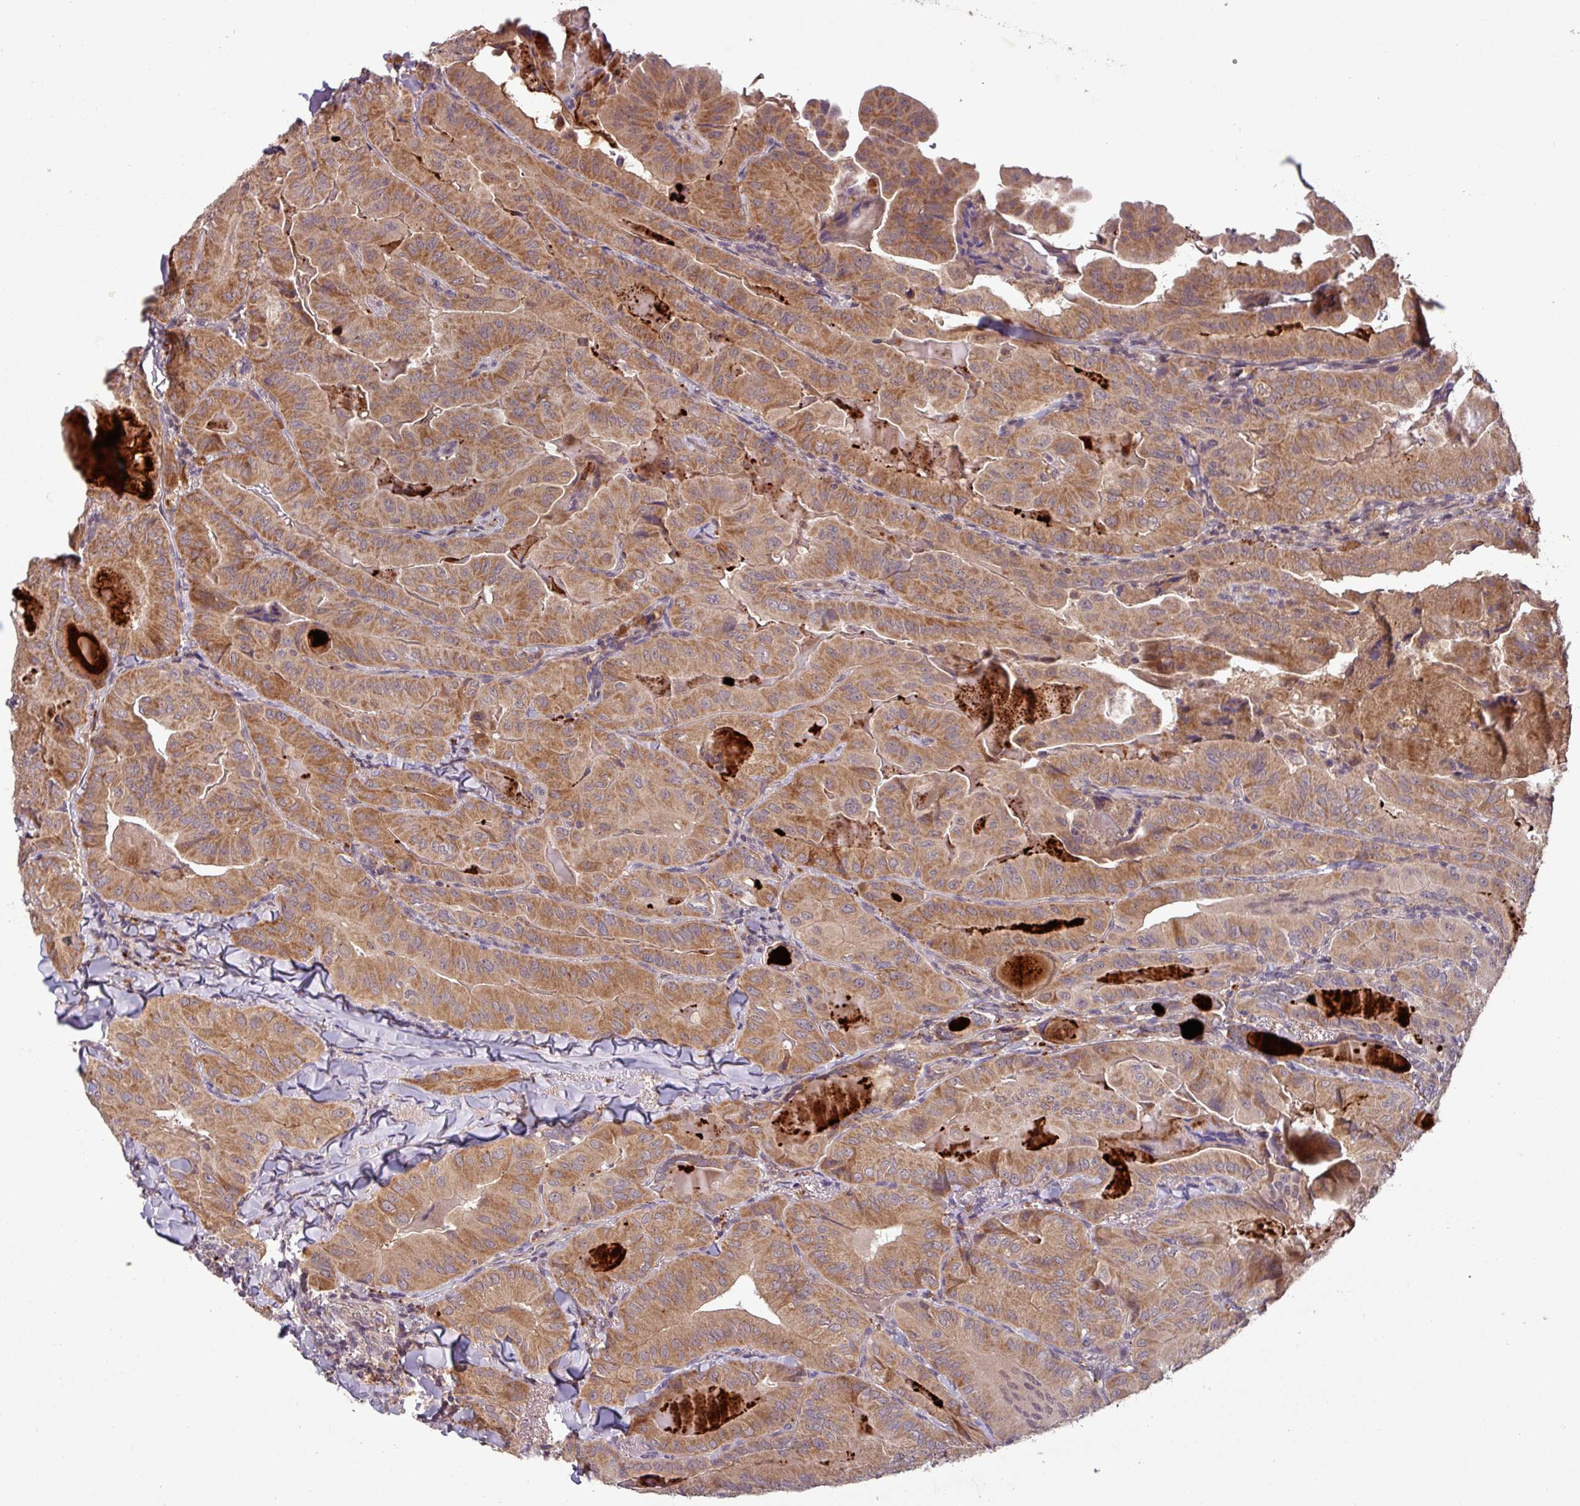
{"staining": {"intensity": "moderate", "quantity": ">75%", "location": "cytoplasmic/membranous"}, "tissue": "thyroid cancer", "cell_type": "Tumor cells", "image_type": "cancer", "snomed": [{"axis": "morphology", "description": "Papillary adenocarcinoma, NOS"}, {"axis": "topography", "description": "Thyroid gland"}], "caption": "Immunohistochemistry histopathology image of neoplastic tissue: papillary adenocarcinoma (thyroid) stained using immunohistochemistry demonstrates medium levels of moderate protein expression localized specifically in the cytoplasmic/membranous of tumor cells, appearing as a cytoplasmic/membranous brown color.", "gene": "PUS1", "patient": {"sex": "female", "age": 68}}